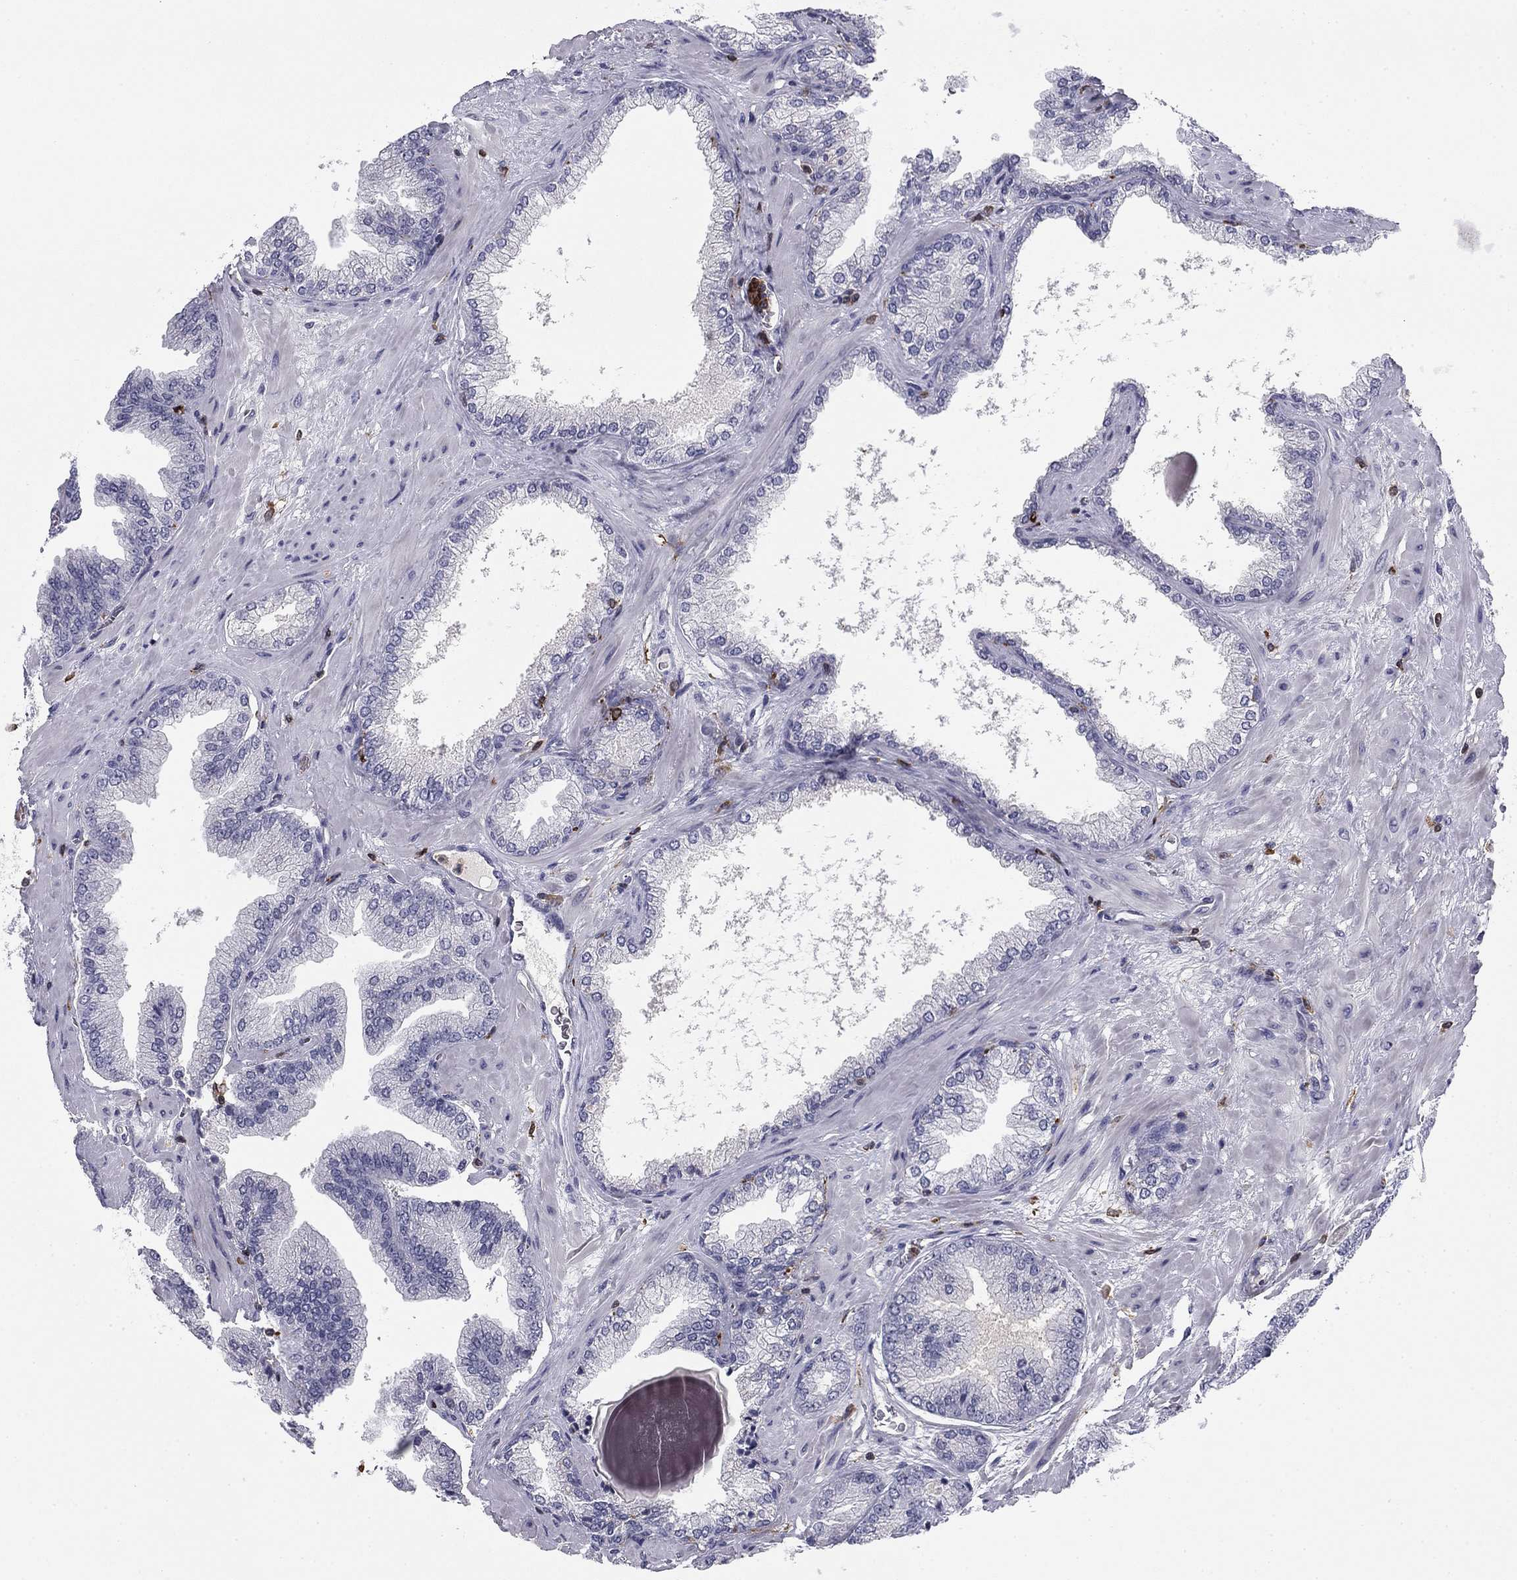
{"staining": {"intensity": "negative", "quantity": "none", "location": "none"}, "tissue": "prostate cancer", "cell_type": "Tumor cells", "image_type": "cancer", "snomed": [{"axis": "morphology", "description": "Adenocarcinoma, Low grade"}, {"axis": "topography", "description": "Prostate"}], "caption": "DAB immunohistochemical staining of human prostate cancer (low-grade adenocarcinoma) demonstrates no significant staining in tumor cells.", "gene": "PLCB2", "patient": {"sex": "male", "age": 72}}